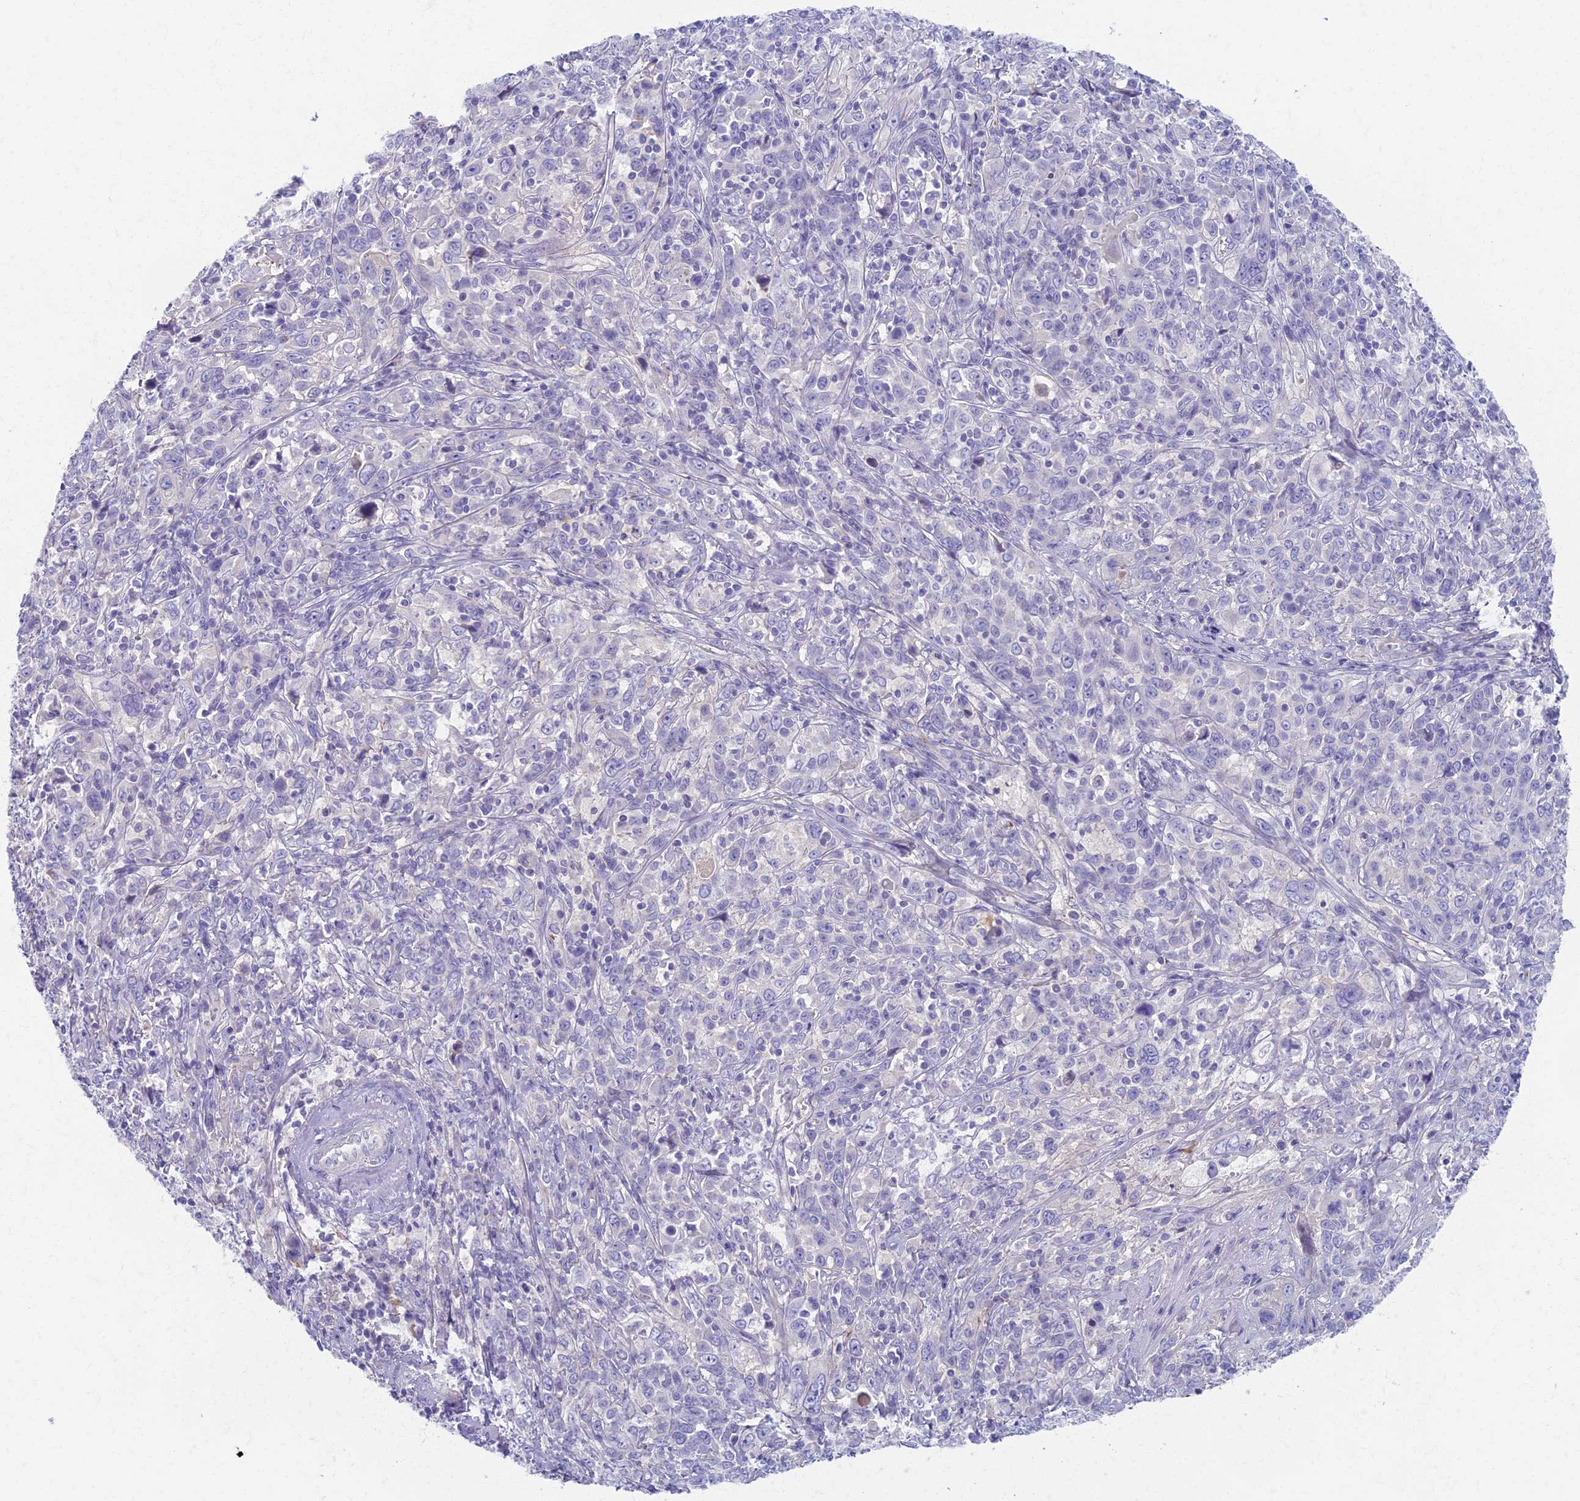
{"staining": {"intensity": "negative", "quantity": "none", "location": "none"}, "tissue": "cervical cancer", "cell_type": "Tumor cells", "image_type": "cancer", "snomed": [{"axis": "morphology", "description": "Squamous cell carcinoma, NOS"}, {"axis": "topography", "description": "Cervix"}], "caption": "Cervical cancer was stained to show a protein in brown. There is no significant staining in tumor cells. (Brightfield microscopy of DAB immunohistochemistry at high magnification).", "gene": "AP4E1", "patient": {"sex": "female", "age": 46}}